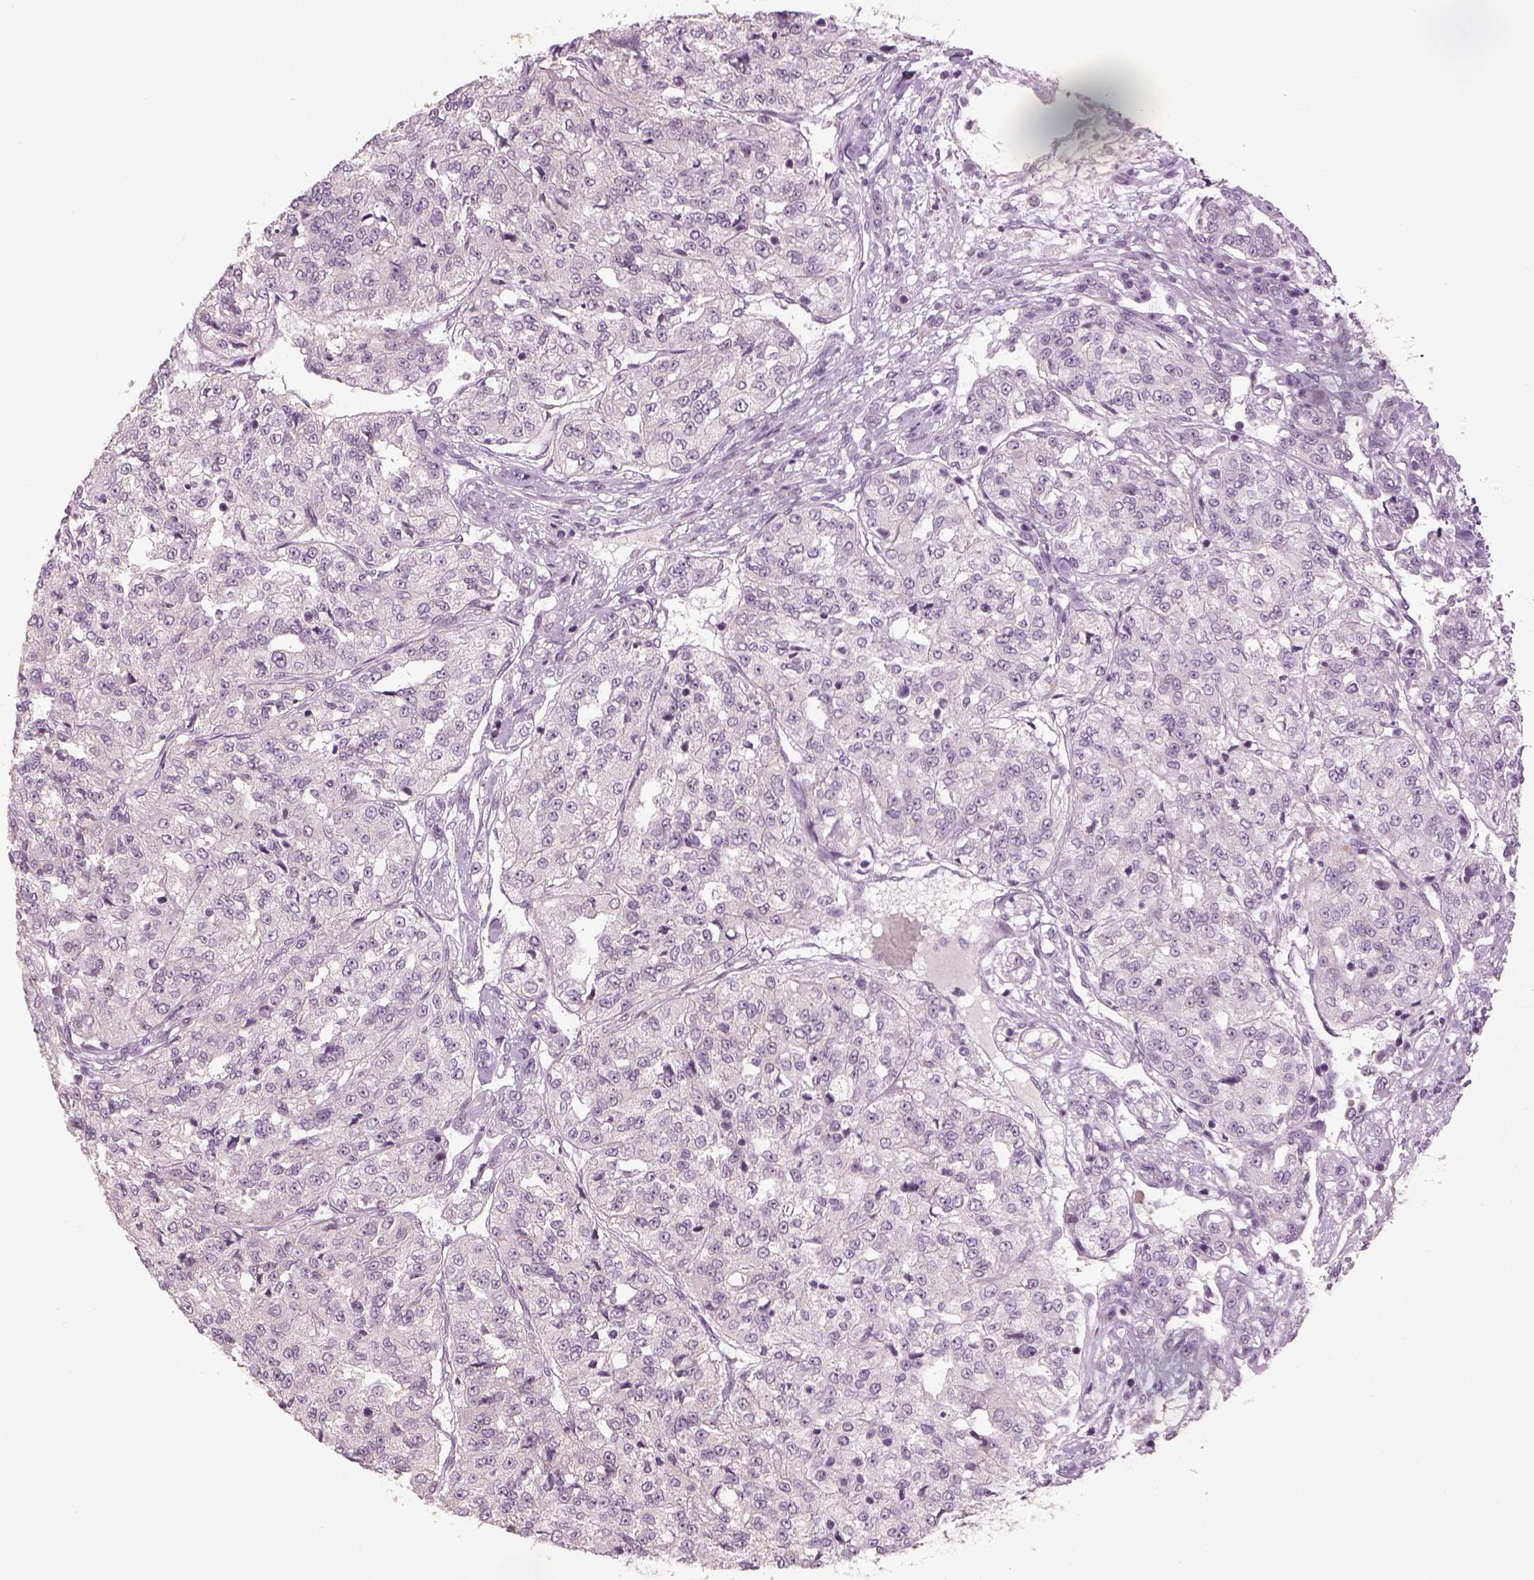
{"staining": {"intensity": "negative", "quantity": "none", "location": "none"}, "tissue": "renal cancer", "cell_type": "Tumor cells", "image_type": "cancer", "snomed": [{"axis": "morphology", "description": "Adenocarcinoma, NOS"}, {"axis": "topography", "description": "Kidney"}], "caption": "Renal cancer (adenocarcinoma) was stained to show a protein in brown. There is no significant expression in tumor cells. (DAB (3,3'-diaminobenzidine) immunohistochemistry (IHC), high magnification).", "gene": "GDNF", "patient": {"sex": "female", "age": 63}}